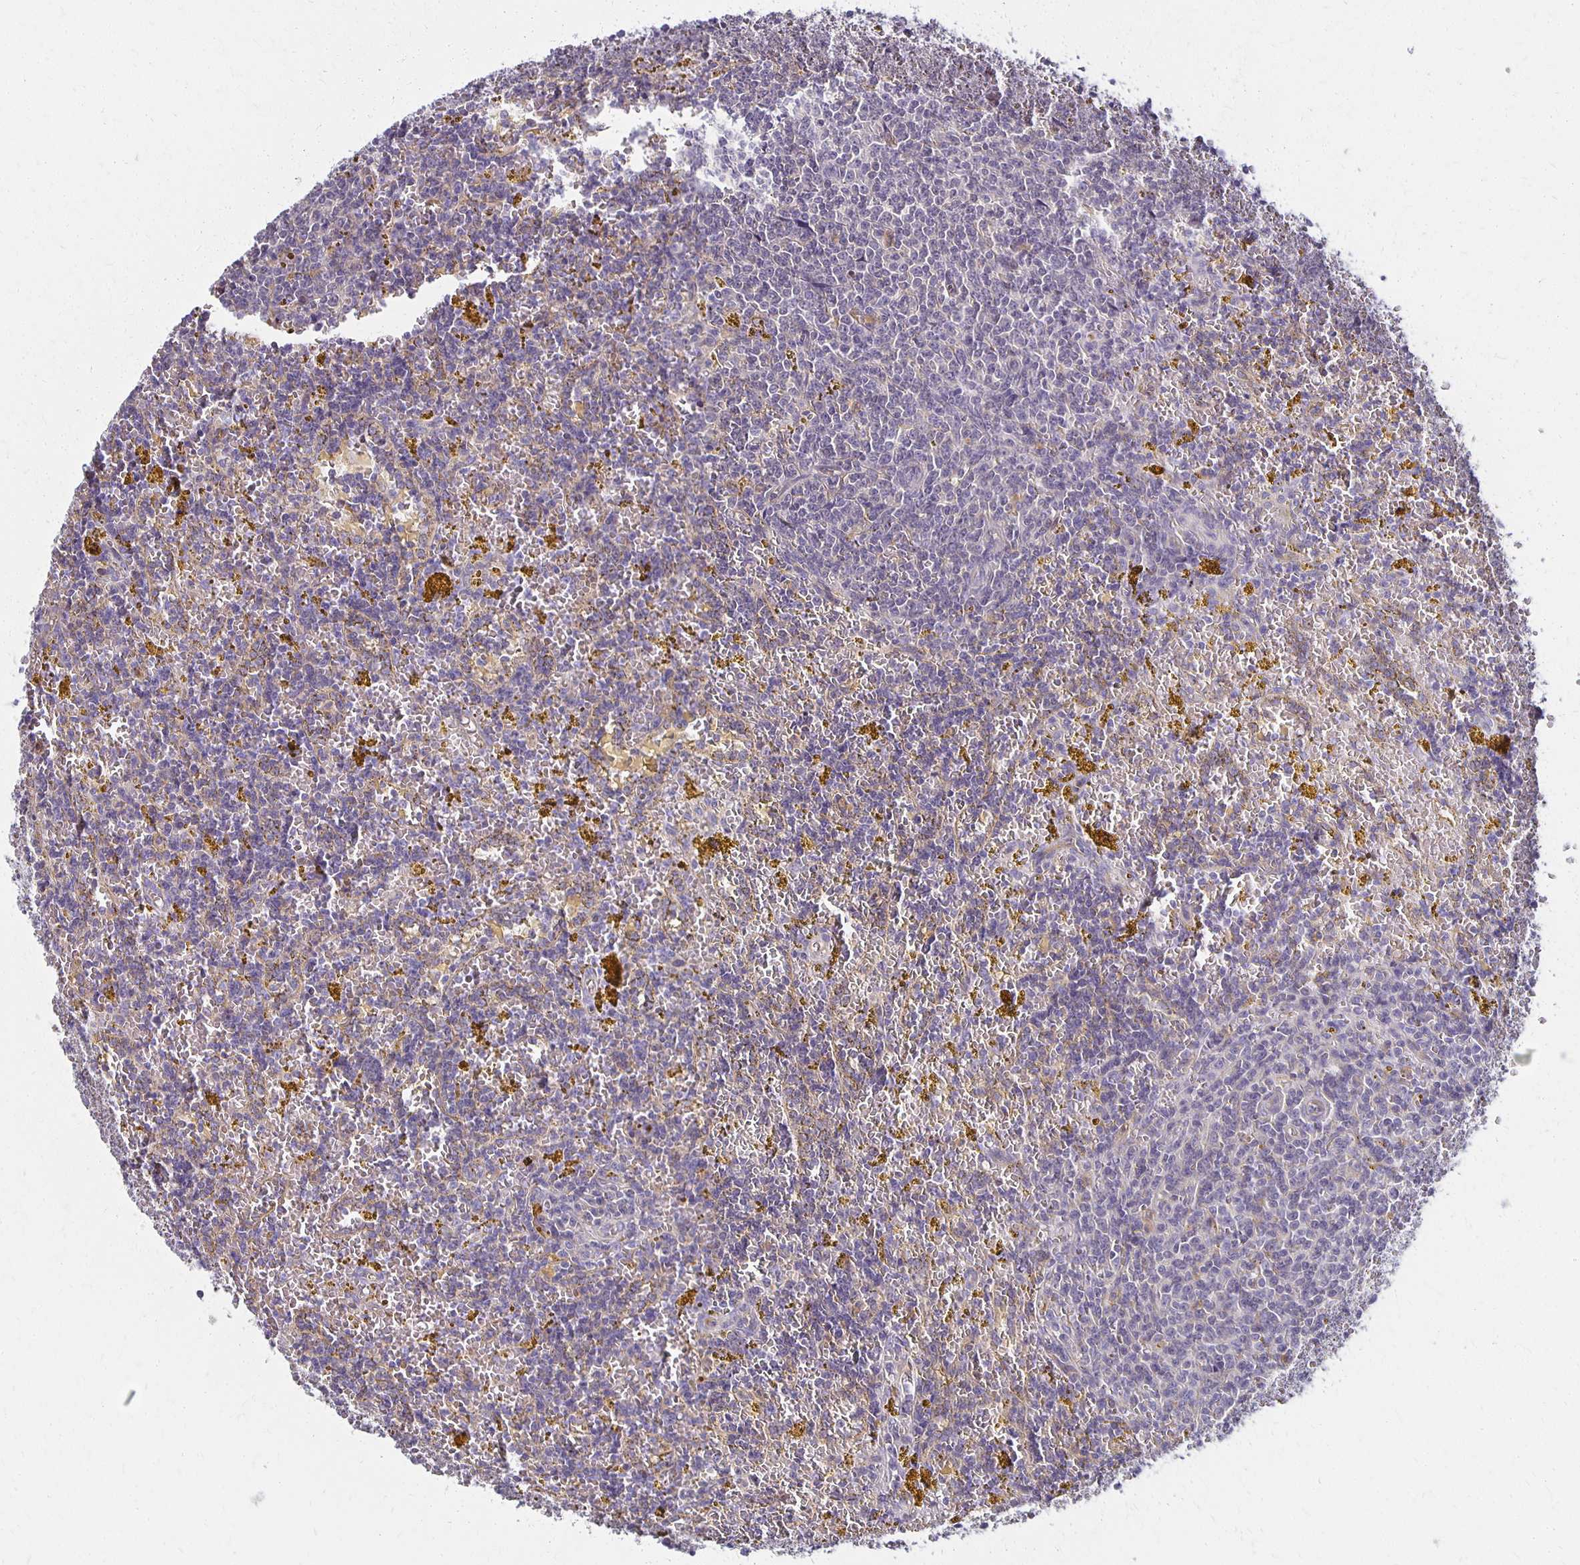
{"staining": {"intensity": "negative", "quantity": "none", "location": "none"}, "tissue": "lymphoma", "cell_type": "Tumor cells", "image_type": "cancer", "snomed": [{"axis": "morphology", "description": "Malignant lymphoma, non-Hodgkin's type, Low grade"}, {"axis": "topography", "description": "Spleen"}, {"axis": "topography", "description": "Lymph node"}], "caption": "Tumor cells show no significant protein staining in lymphoma.", "gene": "GPX4", "patient": {"sex": "female", "age": 66}}